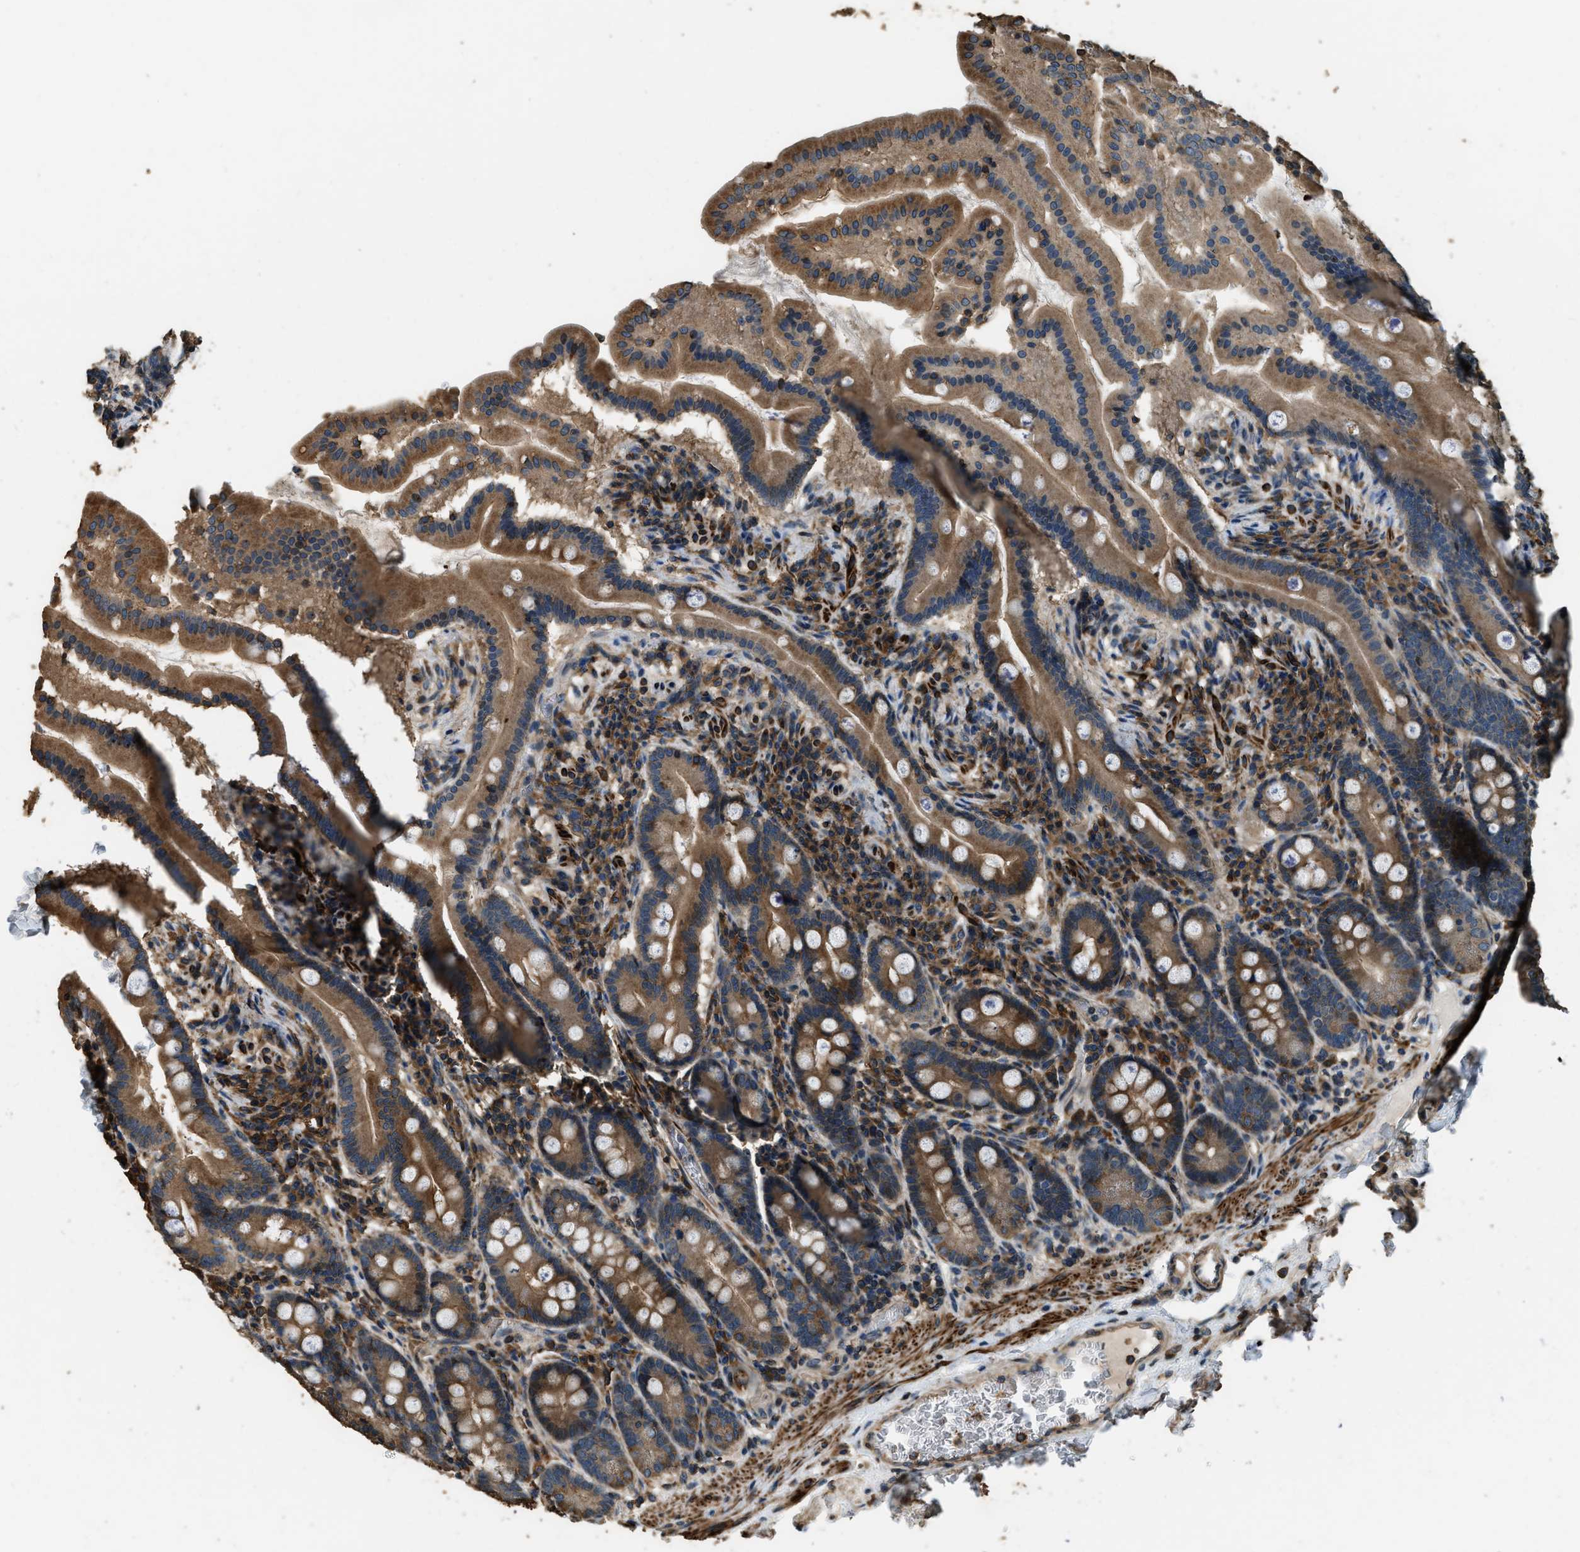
{"staining": {"intensity": "strong", "quantity": ">75%", "location": "cytoplasmic/membranous"}, "tissue": "duodenum", "cell_type": "Glandular cells", "image_type": "normal", "snomed": [{"axis": "morphology", "description": "Normal tissue, NOS"}, {"axis": "topography", "description": "Duodenum"}], "caption": "Immunohistochemistry of benign human duodenum exhibits high levels of strong cytoplasmic/membranous staining in approximately >75% of glandular cells. Ihc stains the protein in brown and the nuclei are stained blue.", "gene": "ERGIC1", "patient": {"sex": "male", "age": 50}}